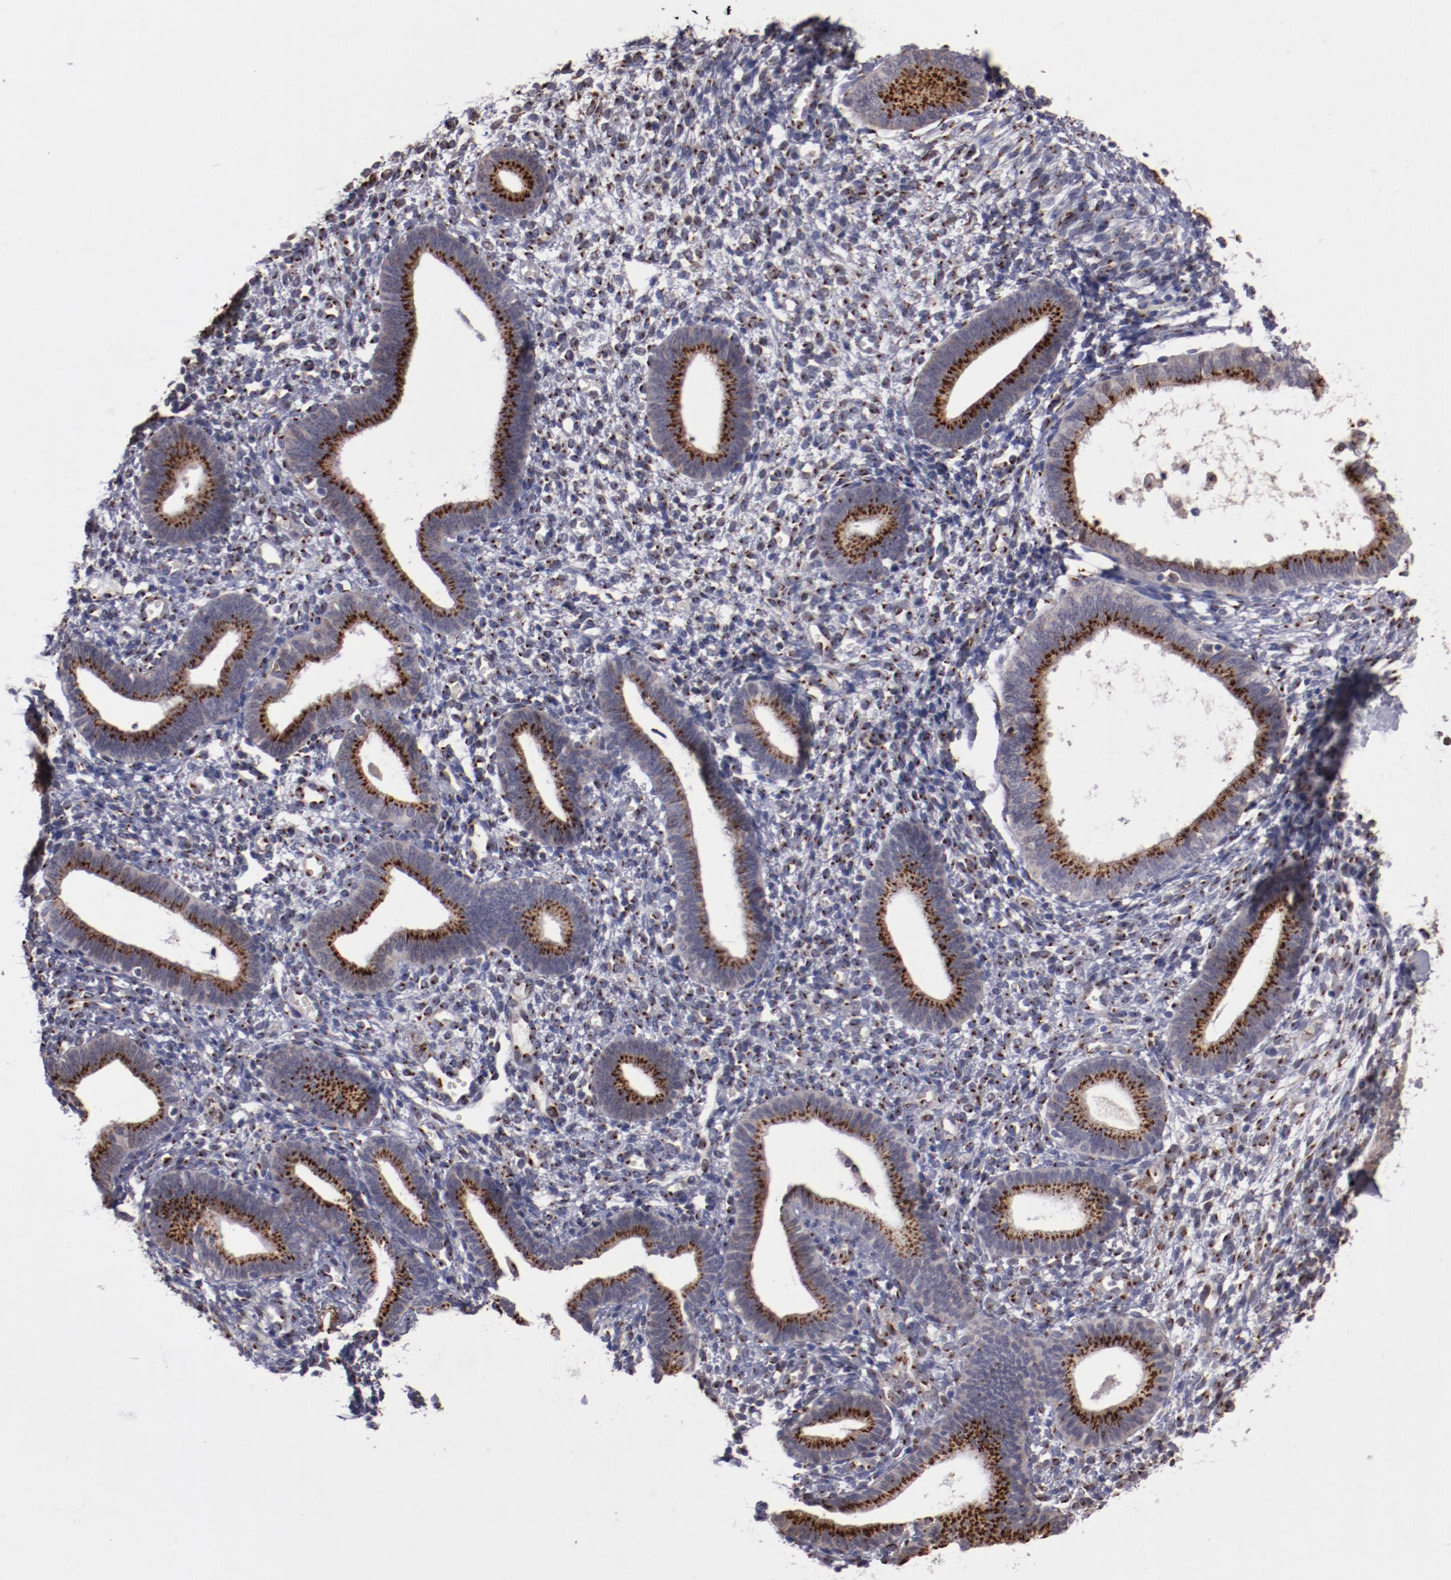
{"staining": {"intensity": "strong", "quantity": "25%-75%", "location": "cytoplasmic/membranous"}, "tissue": "endometrium", "cell_type": "Cells in endometrial stroma", "image_type": "normal", "snomed": [{"axis": "morphology", "description": "Normal tissue, NOS"}, {"axis": "topography", "description": "Smooth muscle"}, {"axis": "topography", "description": "Endometrium"}], "caption": "A brown stain shows strong cytoplasmic/membranous positivity of a protein in cells in endometrial stroma of benign endometrium. (IHC, brightfield microscopy, high magnification).", "gene": "GOLIM4", "patient": {"sex": "female", "age": 57}}